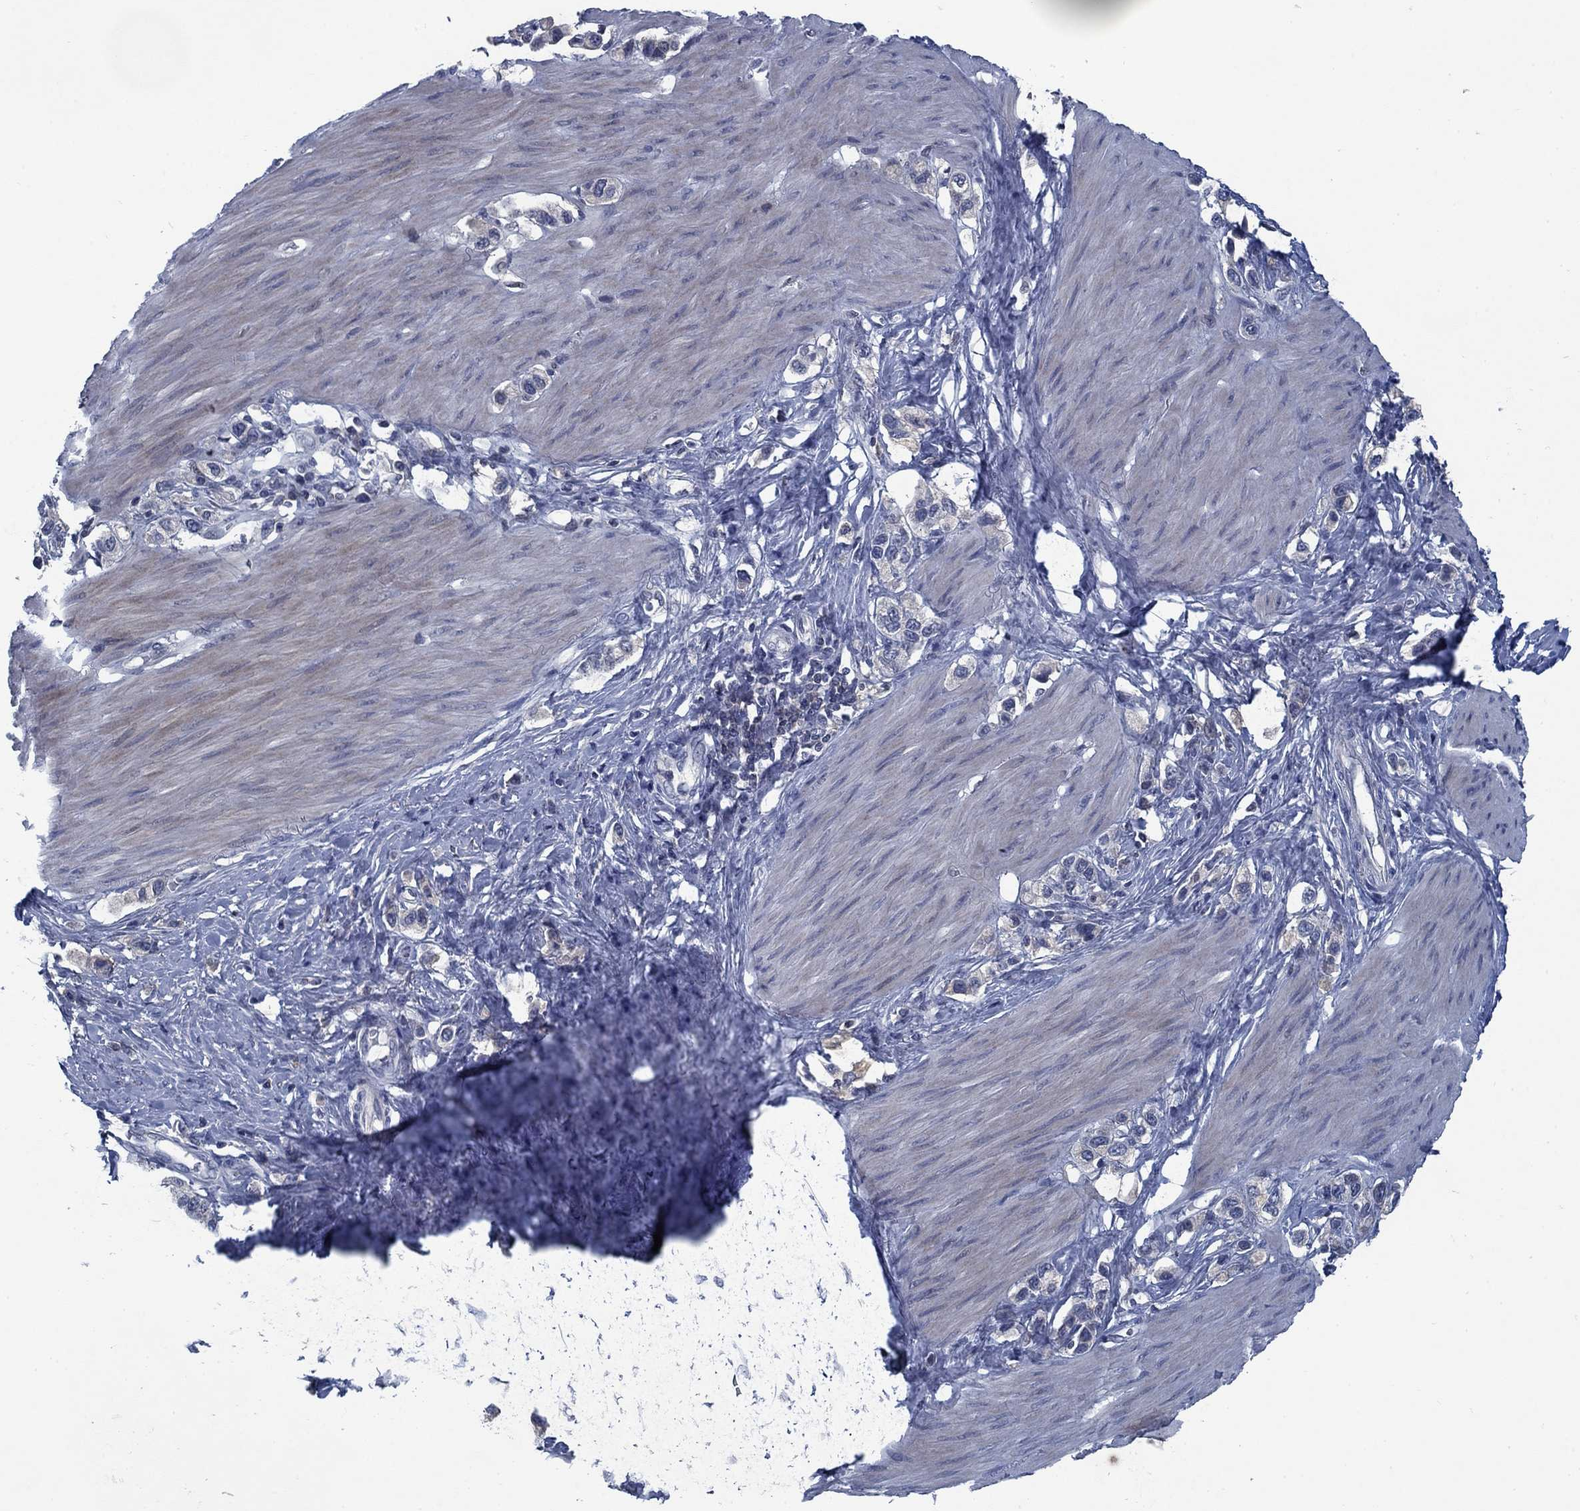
{"staining": {"intensity": "negative", "quantity": "none", "location": "none"}, "tissue": "stomach cancer", "cell_type": "Tumor cells", "image_type": "cancer", "snomed": [{"axis": "morphology", "description": "Normal tissue, NOS"}, {"axis": "morphology", "description": "Adenocarcinoma, NOS"}, {"axis": "morphology", "description": "Adenocarcinoma, High grade"}, {"axis": "topography", "description": "Stomach, upper"}, {"axis": "topography", "description": "Stomach"}], "caption": "DAB immunohistochemical staining of human stomach adenocarcinoma (high-grade) demonstrates no significant positivity in tumor cells.", "gene": "PNMA8A", "patient": {"sex": "female", "age": 65}}